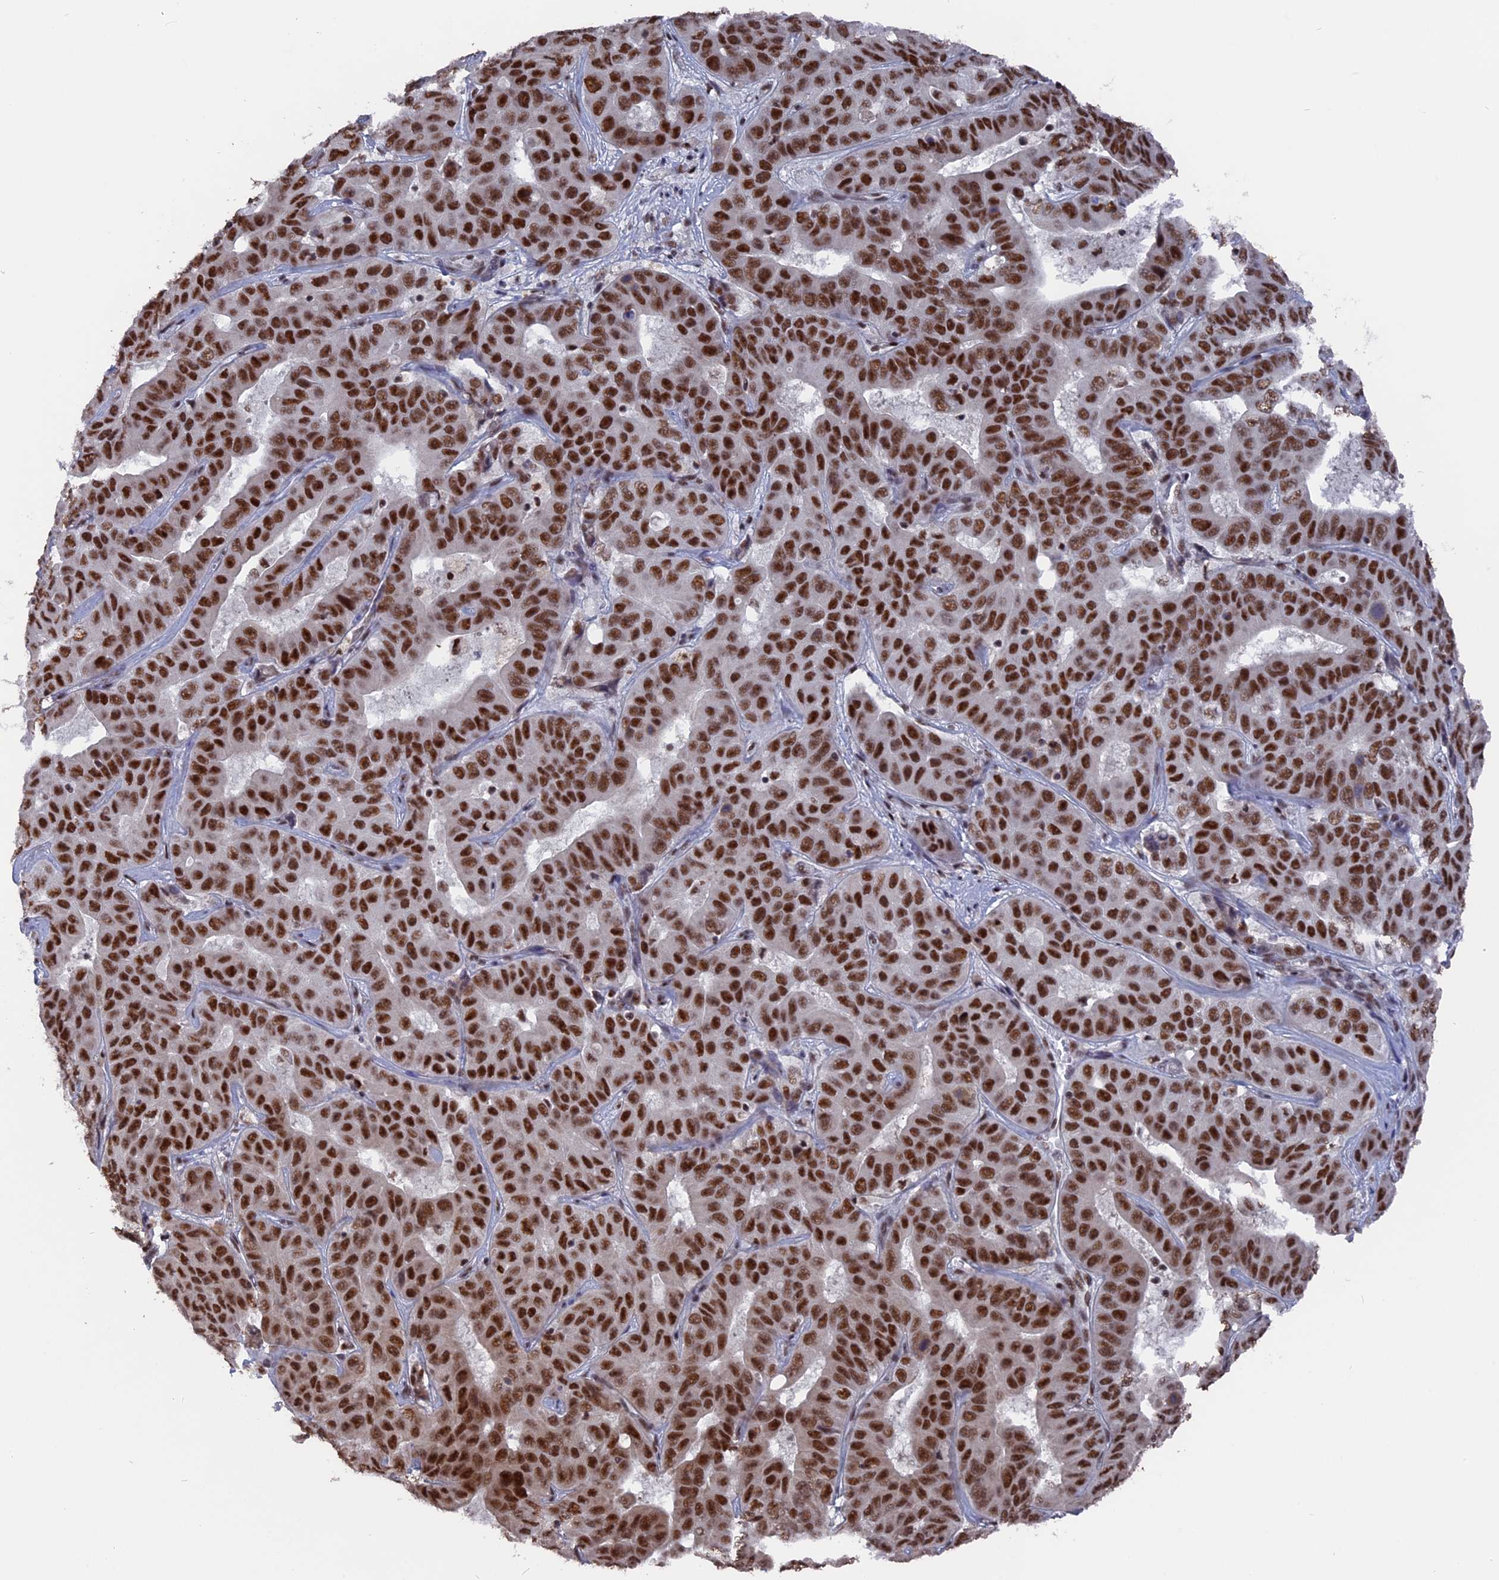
{"staining": {"intensity": "strong", "quantity": ">75%", "location": "nuclear"}, "tissue": "liver cancer", "cell_type": "Tumor cells", "image_type": "cancer", "snomed": [{"axis": "morphology", "description": "Cholangiocarcinoma"}, {"axis": "topography", "description": "Liver"}], "caption": "Strong nuclear protein staining is identified in about >75% of tumor cells in liver cancer (cholangiocarcinoma). Immunohistochemistry stains the protein in brown and the nuclei are stained blue.", "gene": "SF3A2", "patient": {"sex": "female", "age": 52}}